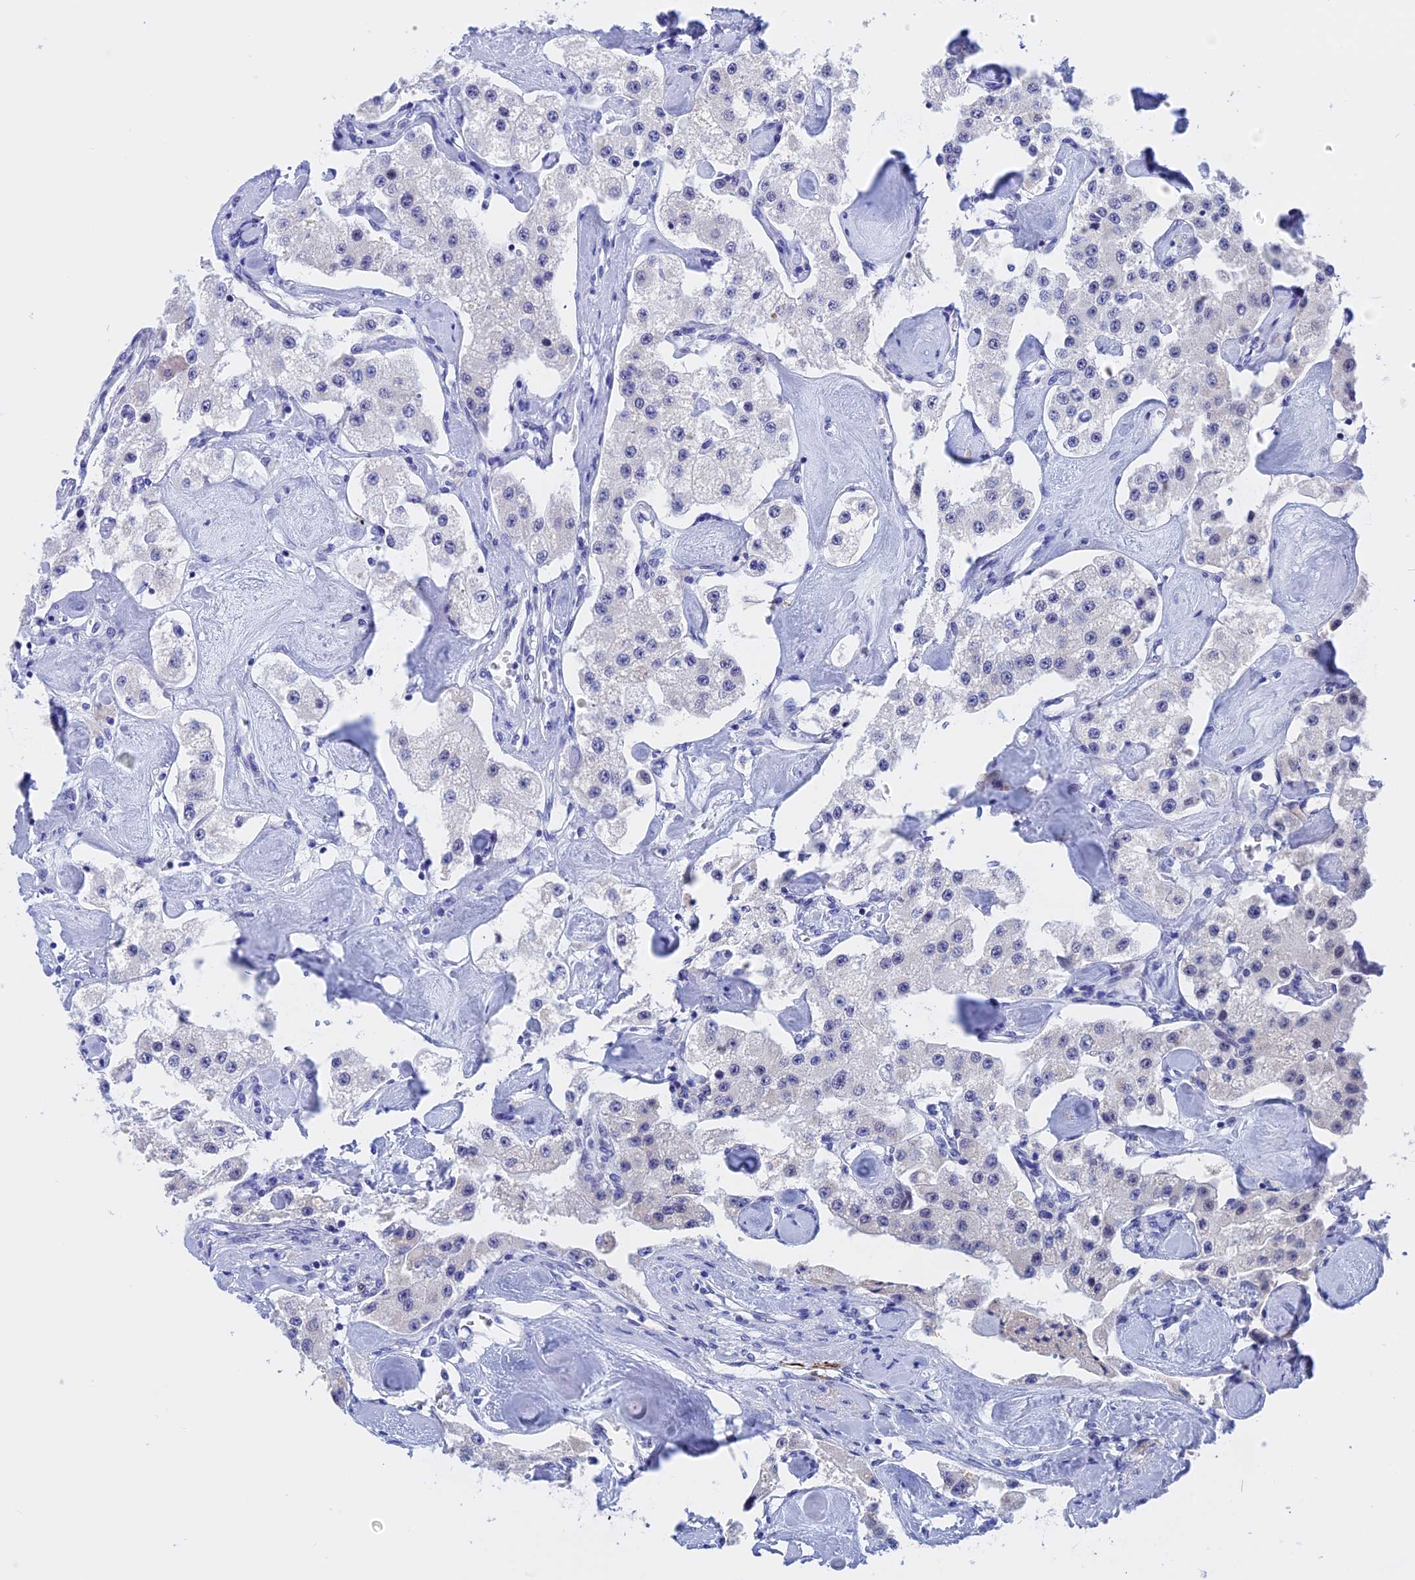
{"staining": {"intensity": "negative", "quantity": "none", "location": "none"}, "tissue": "carcinoid", "cell_type": "Tumor cells", "image_type": "cancer", "snomed": [{"axis": "morphology", "description": "Carcinoid, malignant, NOS"}, {"axis": "topography", "description": "Pancreas"}], "caption": "Immunohistochemical staining of human carcinoid reveals no significant positivity in tumor cells.", "gene": "WDR83", "patient": {"sex": "male", "age": 41}}